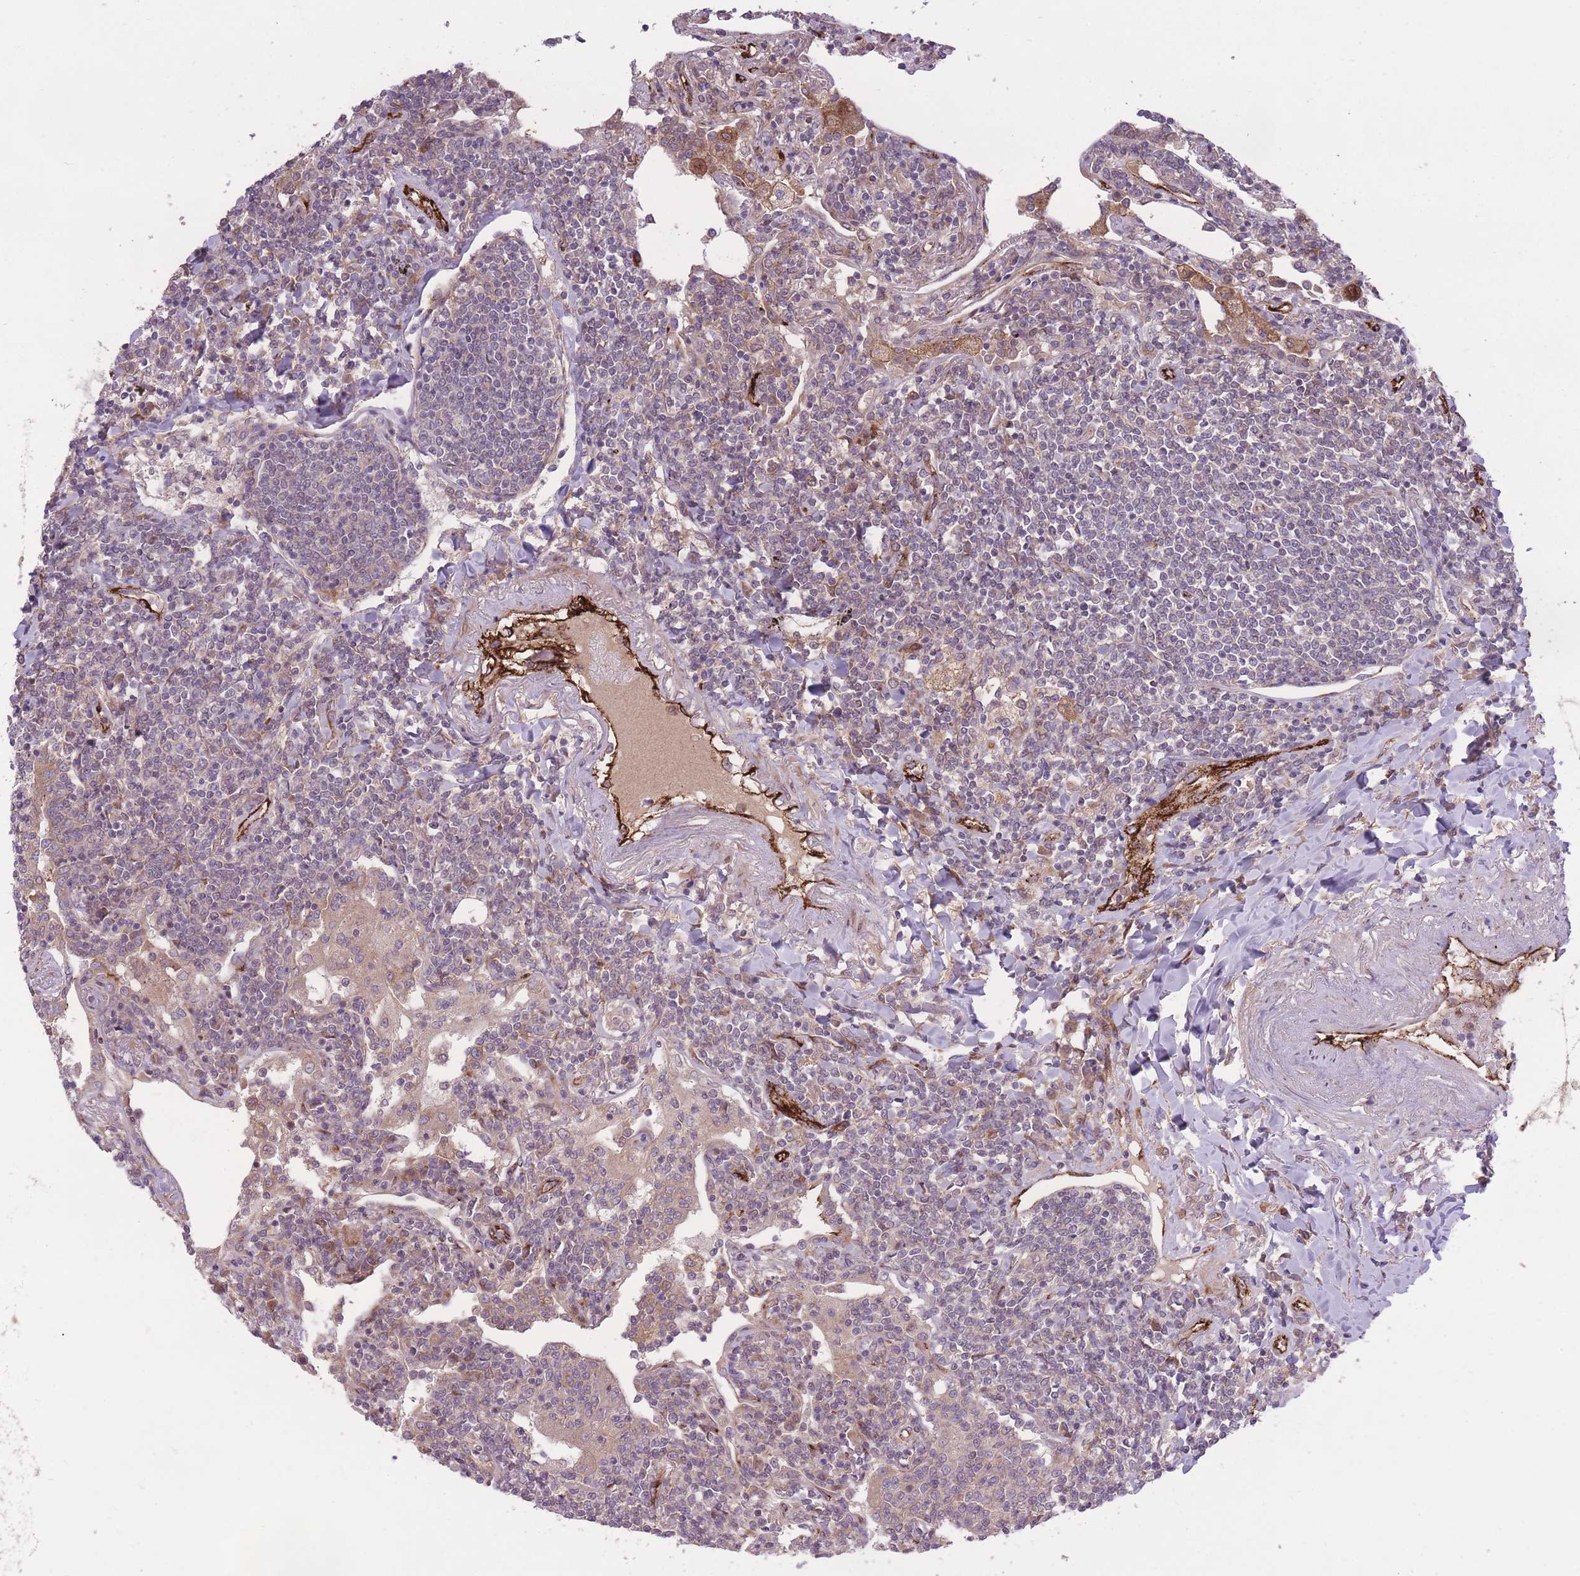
{"staining": {"intensity": "negative", "quantity": "none", "location": "none"}, "tissue": "lymphoma", "cell_type": "Tumor cells", "image_type": "cancer", "snomed": [{"axis": "morphology", "description": "Malignant lymphoma, non-Hodgkin's type, Low grade"}, {"axis": "topography", "description": "Lung"}], "caption": "An image of lymphoma stained for a protein demonstrates no brown staining in tumor cells.", "gene": "CISH", "patient": {"sex": "female", "age": 71}}